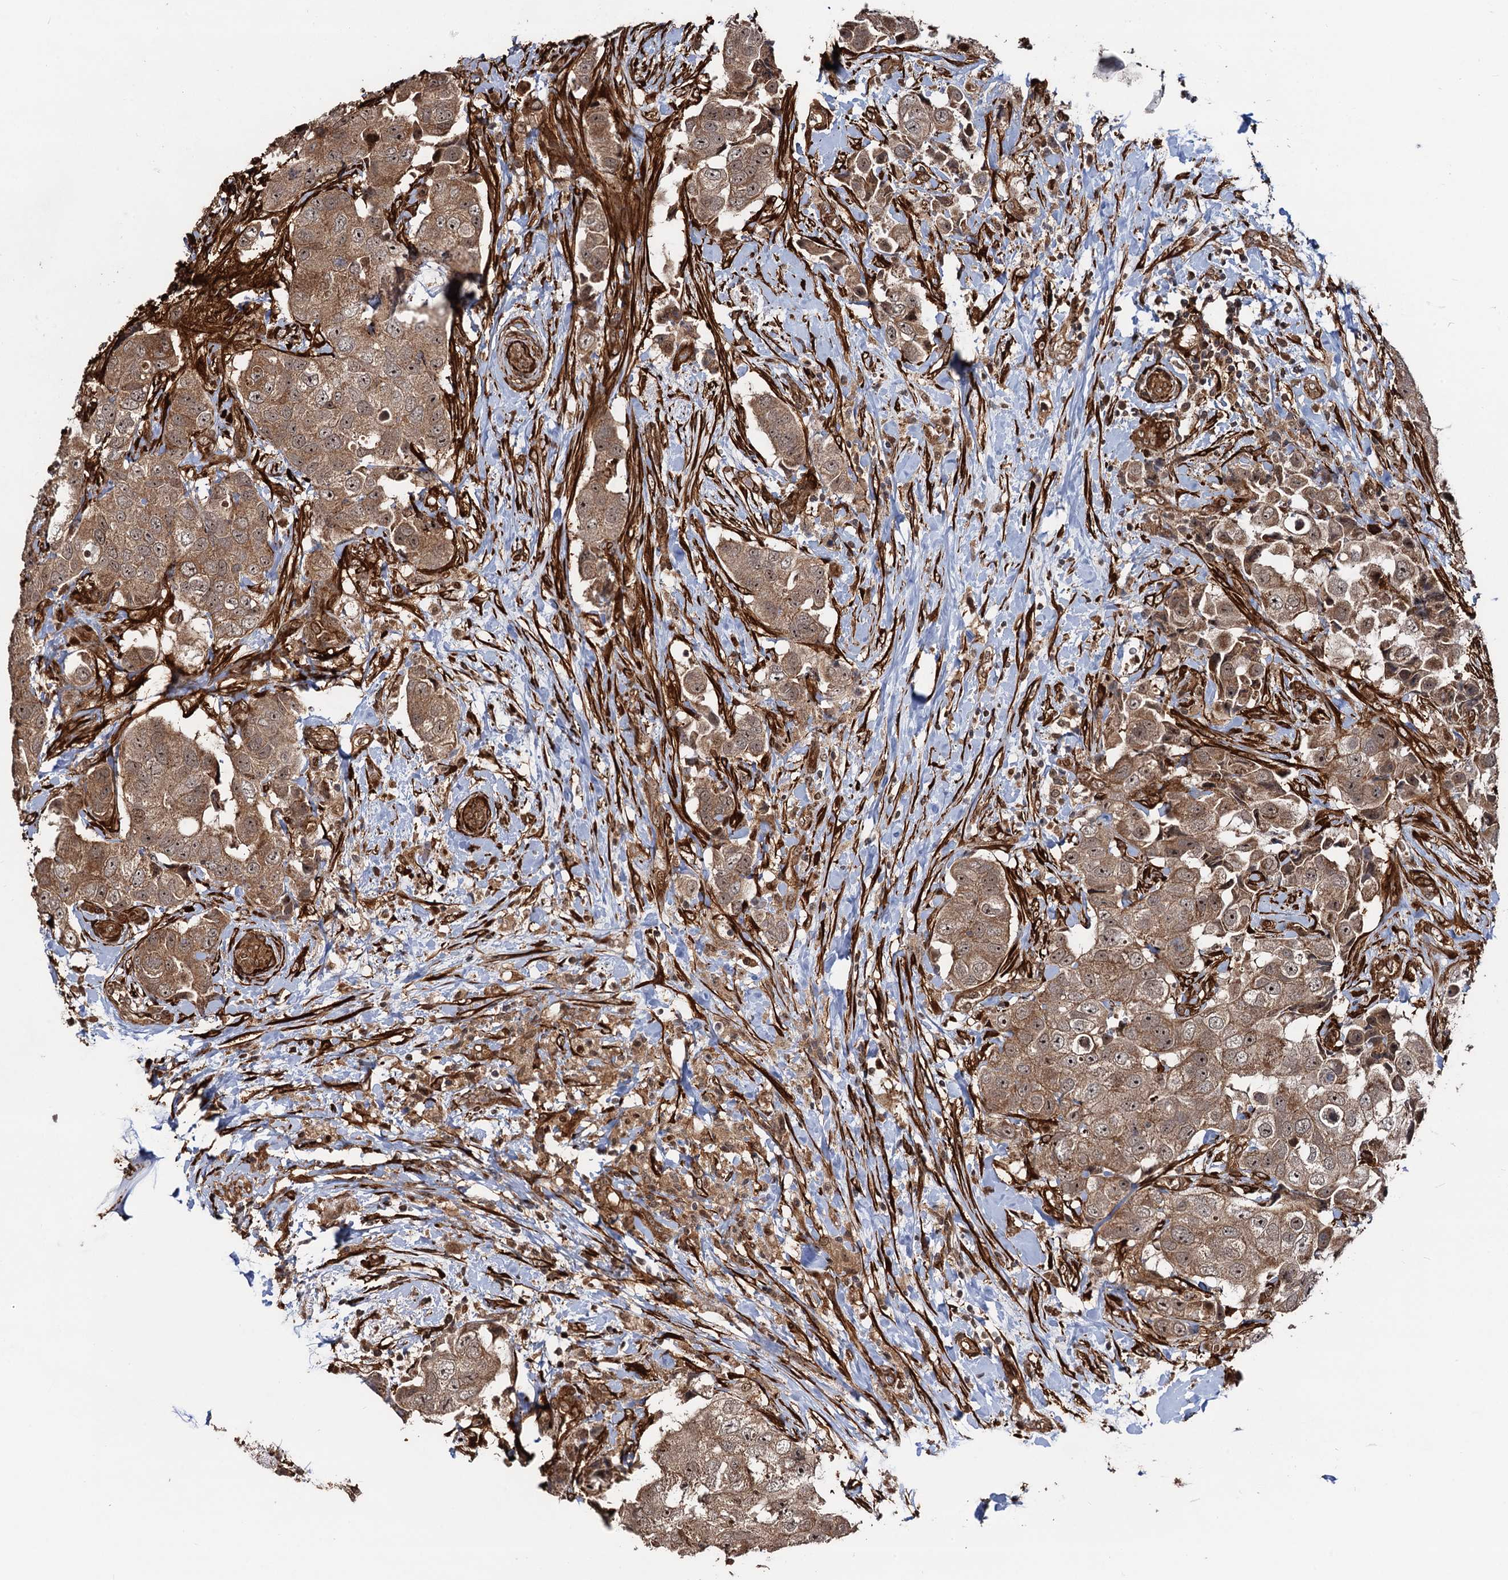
{"staining": {"intensity": "moderate", "quantity": ">75%", "location": "cytoplasmic/membranous,nuclear"}, "tissue": "breast cancer", "cell_type": "Tumor cells", "image_type": "cancer", "snomed": [{"axis": "morphology", "description": "Normal tissue, NOS"}, {"axis": "morphology", "description": "Duct carcinoma"}, {"axis": "topography", "description": "Breast"}], "caption": "Tumor cells display moderate cytoplasmic/membranous and nuclear expression in approximately >75% of cells in breast cancer.", "gene": "SNRNP25", "patient": {"sex": "female", "age": 62}}